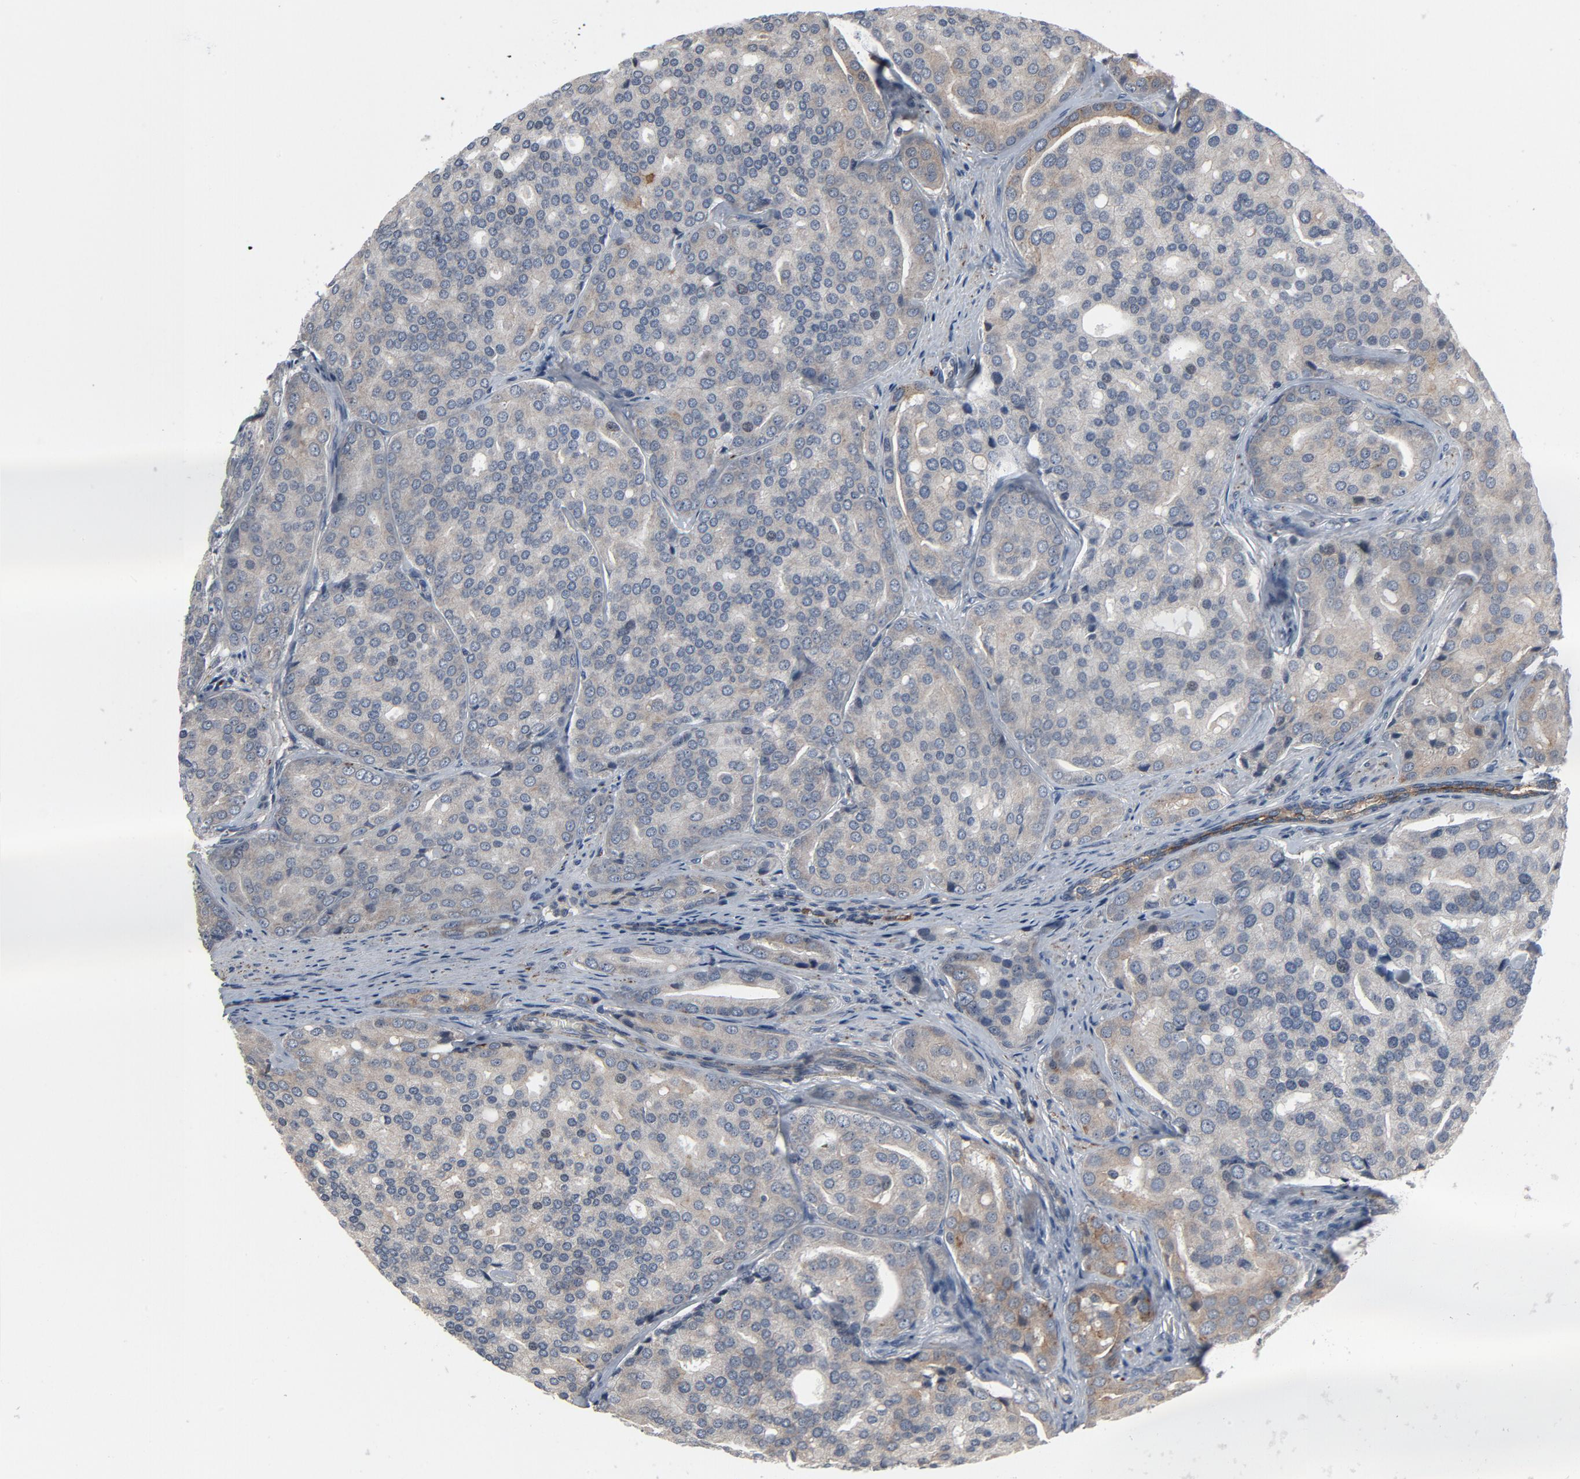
{"staining": {"intensity": "negative", "quantity": "none", "location": "none"}, "tissue": "prostate cancer", "cell_type": "Tumor cells", "image_type": "cancer", "snomed": [{"axis": "morphology", "description": "Adenocarcinoma, High grade"}, {"axis": "topography", "description": "Prostate"}], "caption": "Tumor cells are negative for brown protein staining in prostate cancer (high-grade adenocarcinoma). The staining is performed using DAB brown chromogen with nuclei counter-stained in using hematoxylin.", "gene": "PDZD4", "patient": {"sex": "male", "age": 64}}